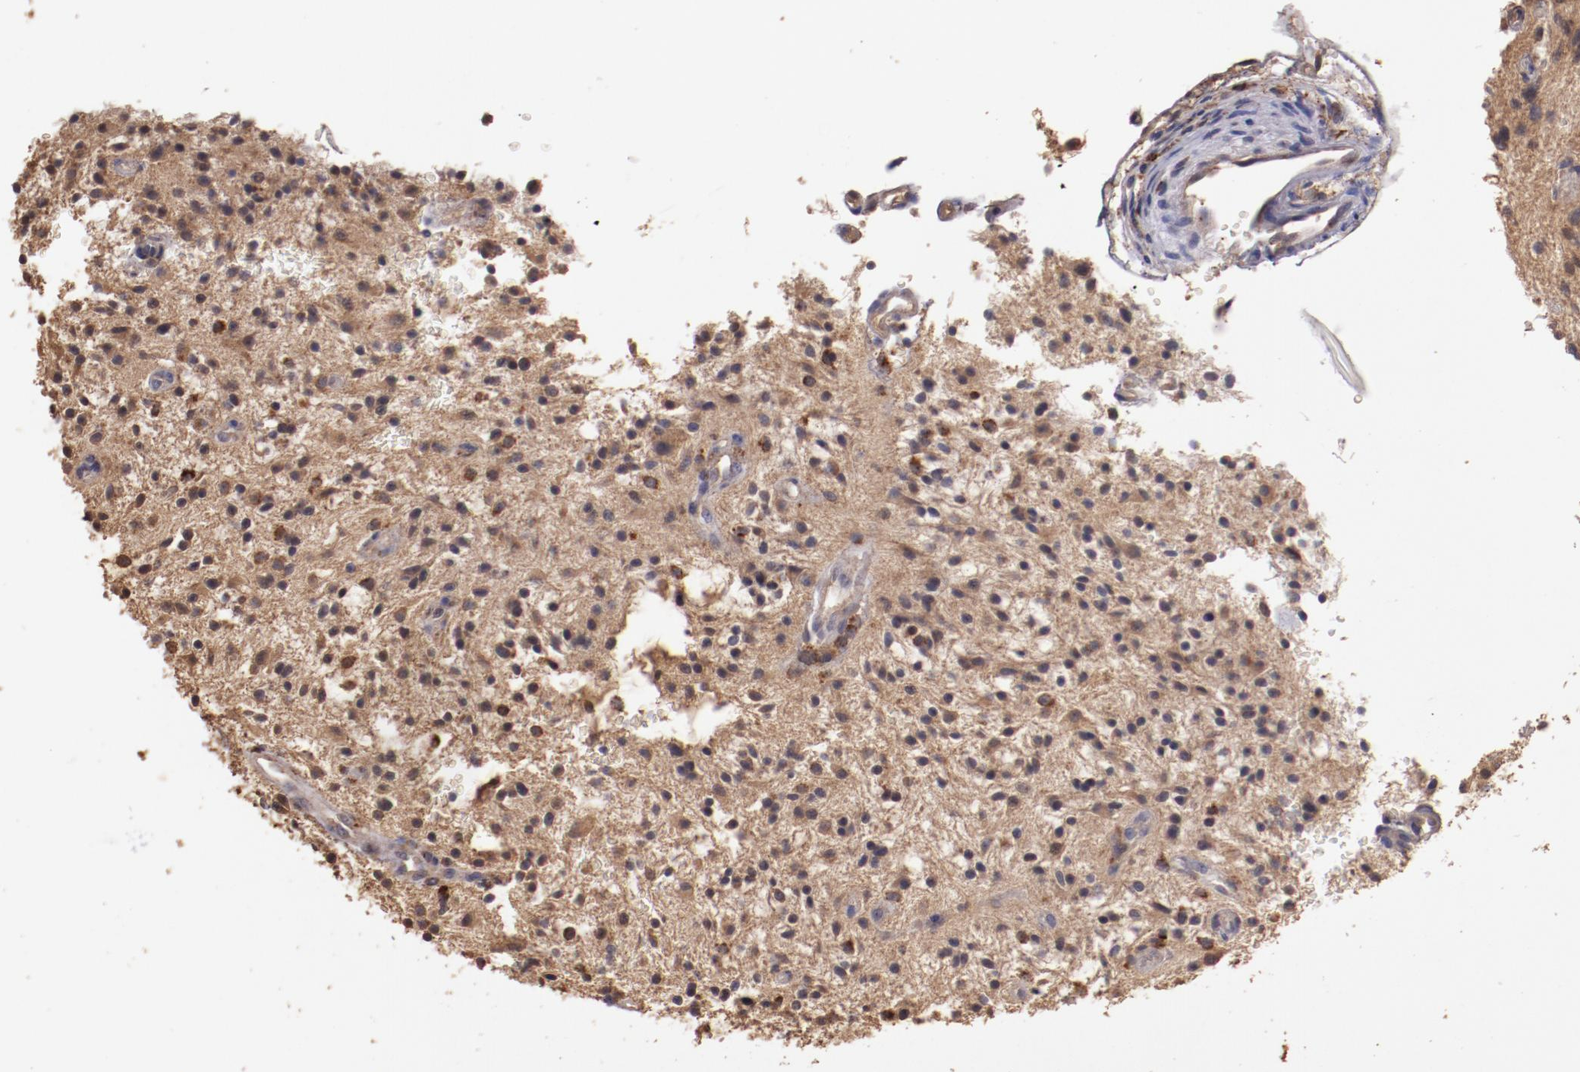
{"staining": {"intensity": "weak", "quantity": "25%-75%", "location": "cytoplasmic/membranous"}, "tissue": "glioma", "cell_type": "Tumor cells", "image_type": "cancer", "snomed": [{"axis": "morphology", "description": "Glioma, malignant, NOS"}, {"axis": "topography", "description": "Cerebellum"}], "caption": "Glioma tissue shows weak cytoplasmic/membranous staining in about 25%-75% of tumor cells, visualized by immunohistochemistry.", "gene": "SRRD", "patient": {"sex": "female", "age": 10}}